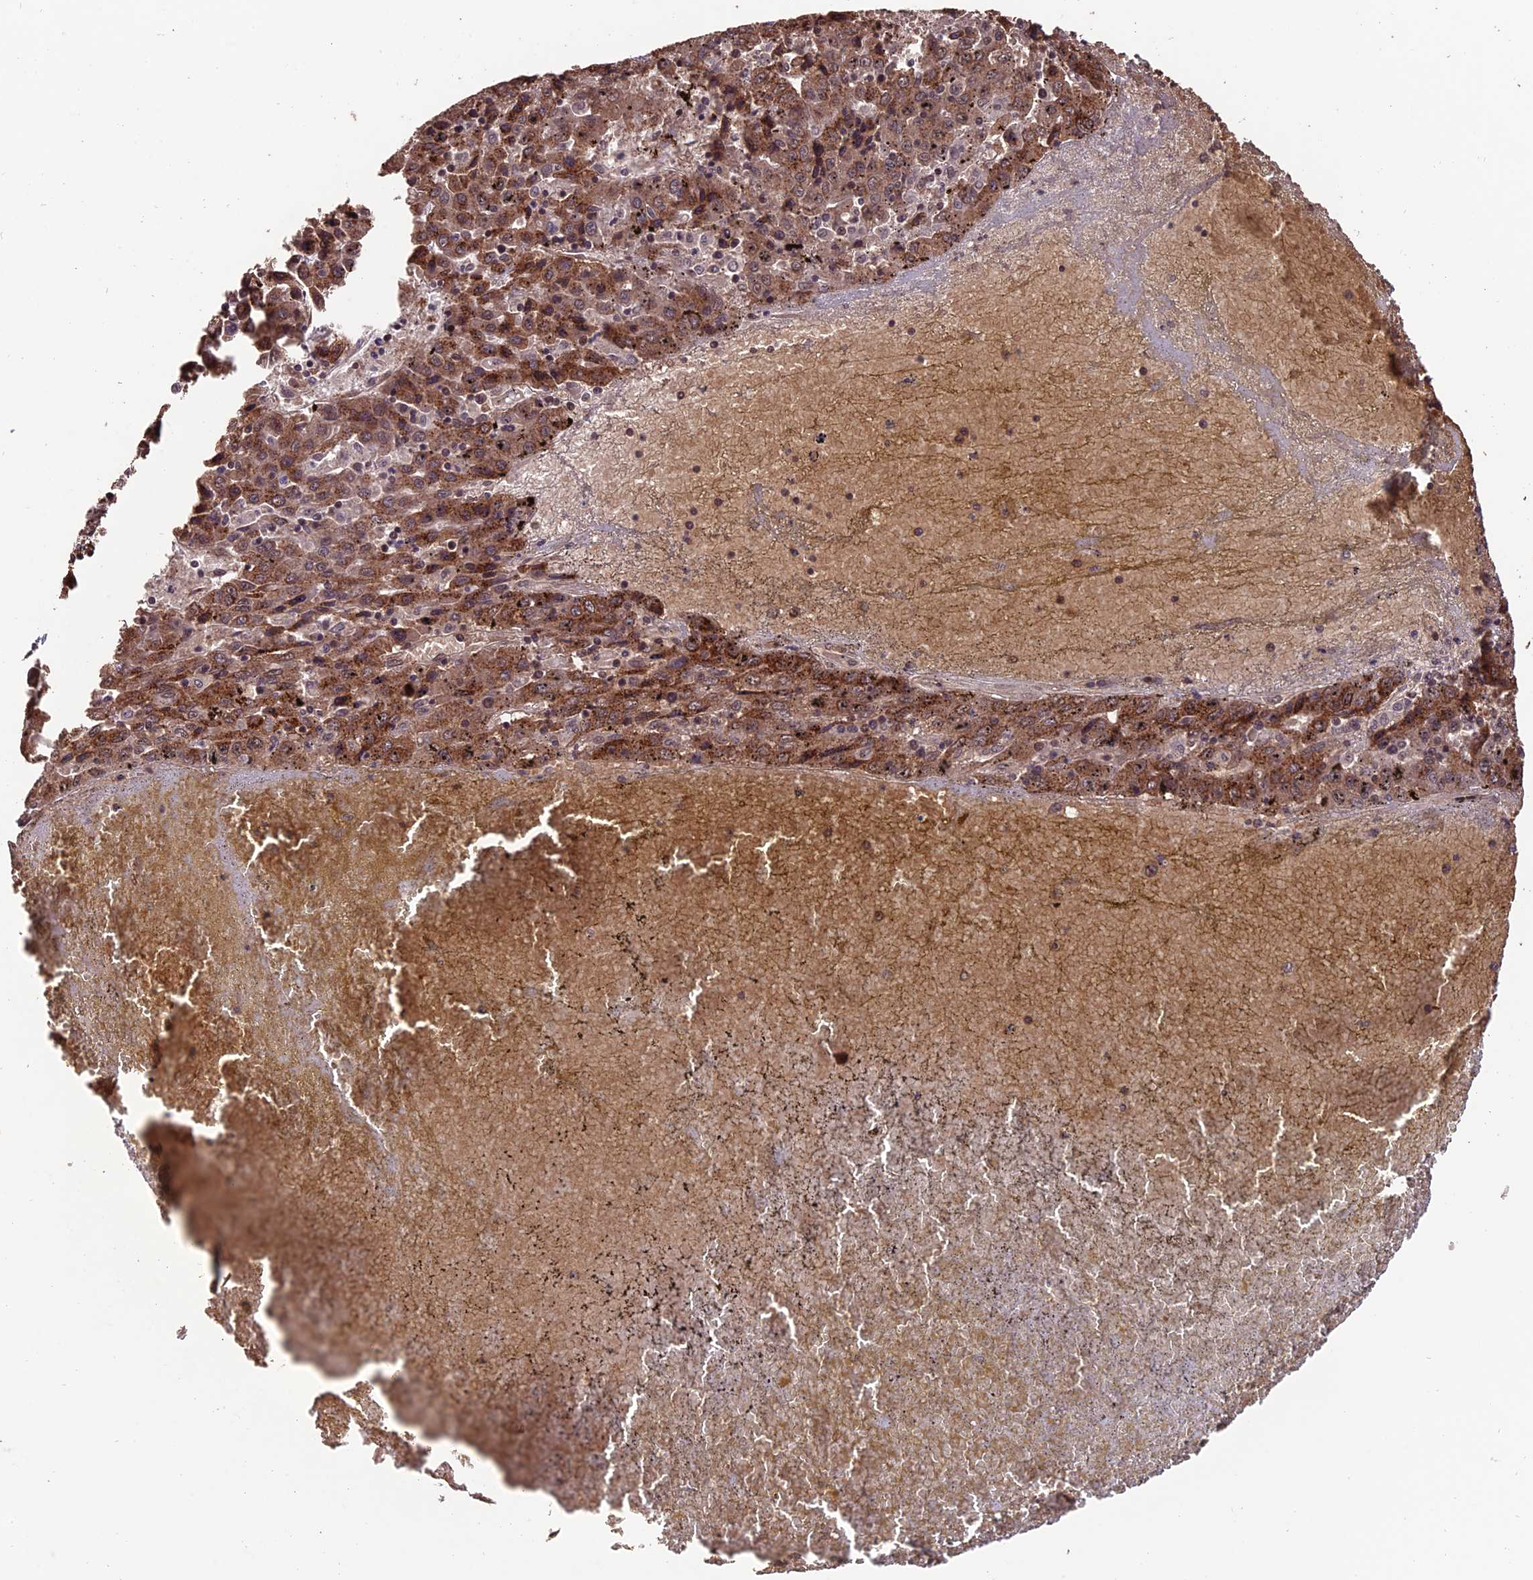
{"staining": {"intensity": "moderate", "quantity": ">75%", "location": "cytoplasmic/membranous"}, "tissue": "liver cancer", "cell_type": "Tumor cells", "image_type": "cancer", "snomed": [{"axis": "morphology", "description": "Carcinoma, Hepatocellular, NOS"}, {"axis": "topography", "description": "Liver"}], "caption": "Brown immunohistochemical staining in human liver hepatocellular carcinoma demonstrates moderate cytoplasmic/membranous positivity in approximately >75% of tumor cells.", "gene": "CABIN1", "patient": {"sex": "female", "age": 53}}